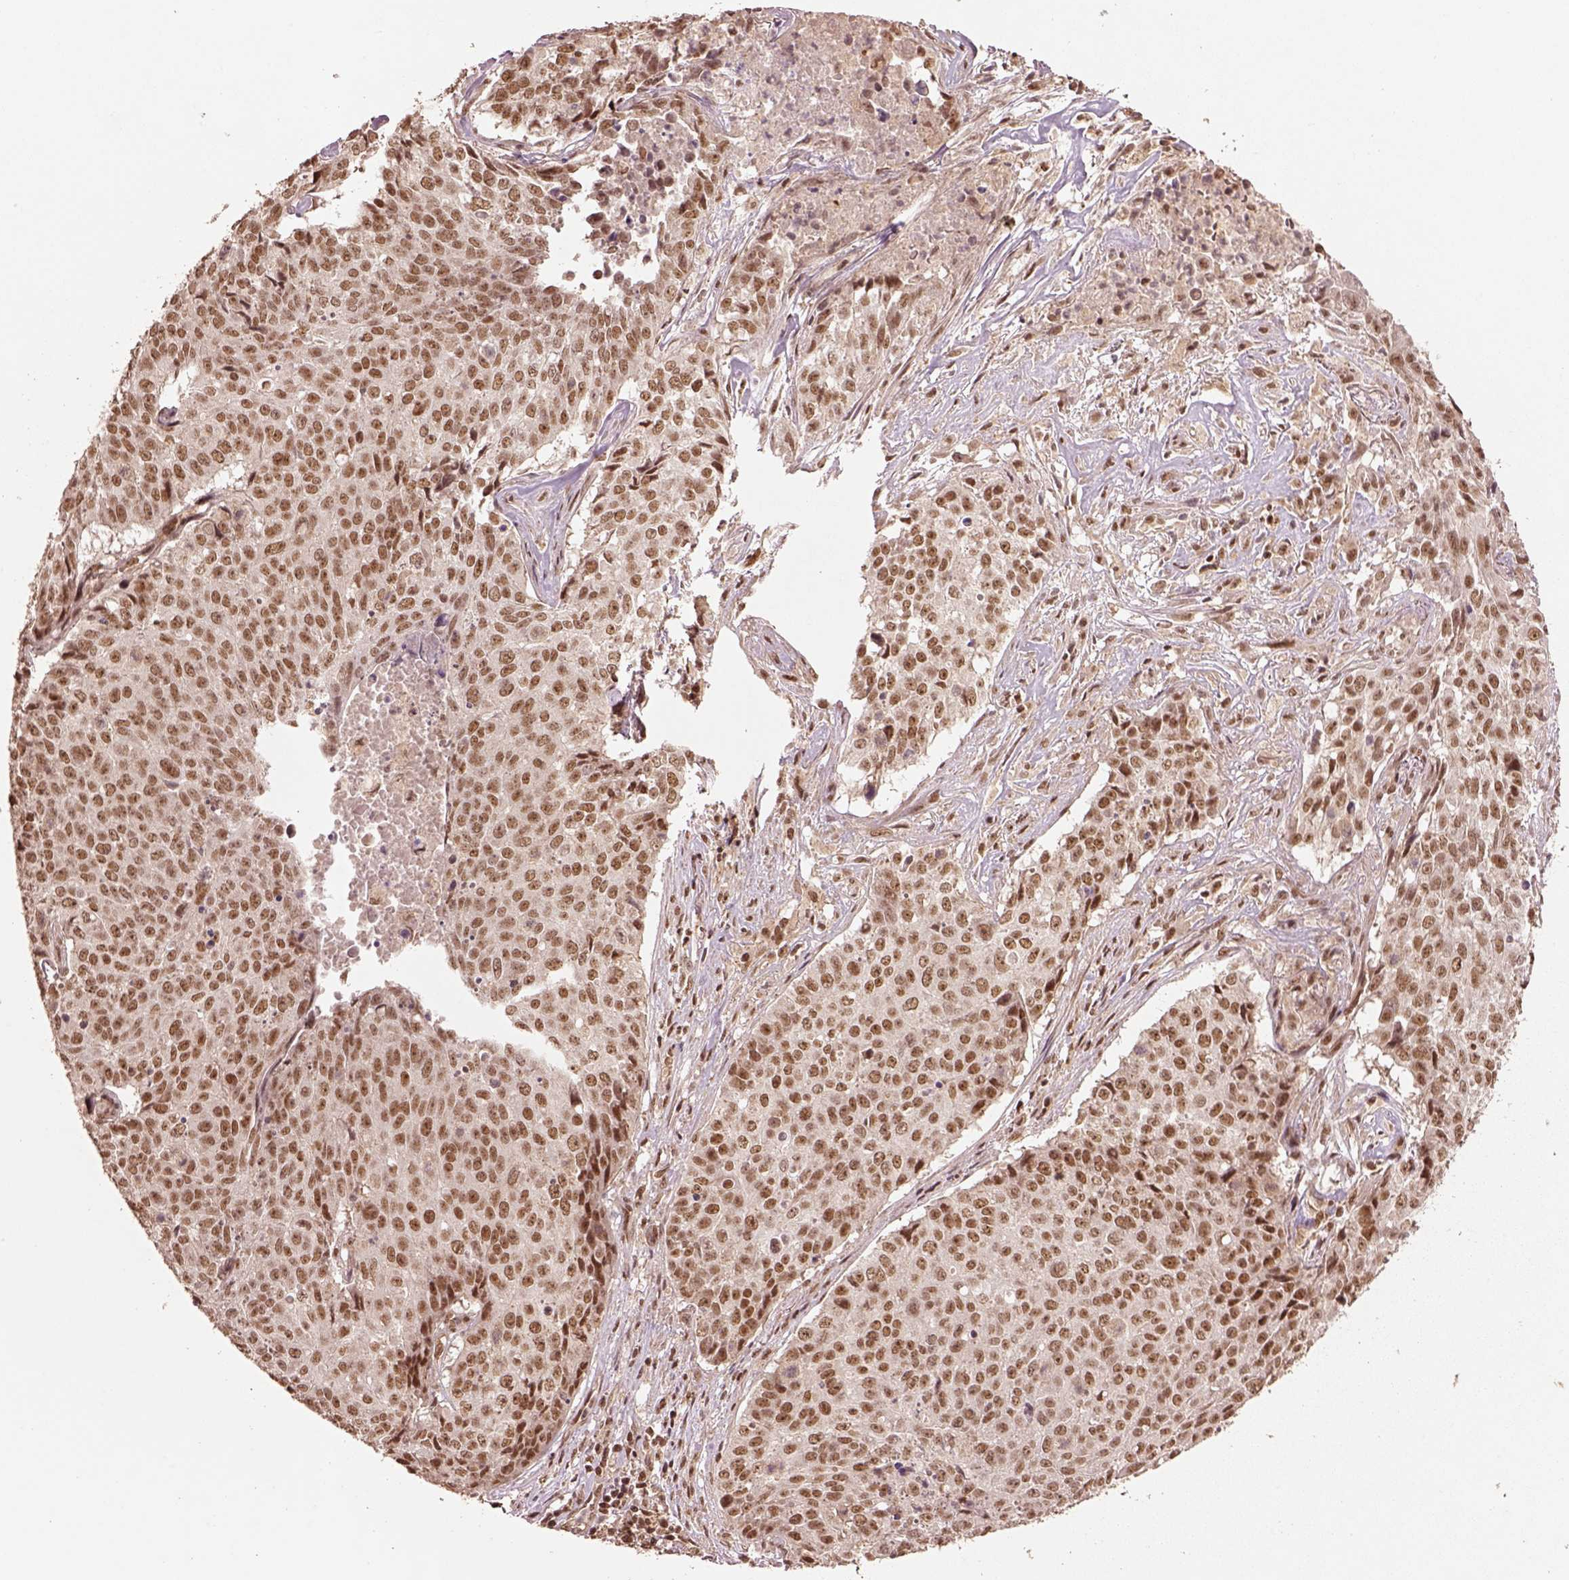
{"staining": {"intensity": "moderate", "quantity": ">75%", "location": "nuclear"}, "tissue": "lung cancer", "cell_type": "Tumor cells", "image_type": "cancer", "snomed": [{"axis": "morphology", "description": "Normal tissue, NOS"}, {"axis": "morphology", "description": "Squamous cell carcinoma, NOS"}, {"axis": "topography", "description": "Bronchus"}, {"axis": "topography", "description": "Lung"}], "caption": "Lung squamous cell carcinoma stained with a brown dye exhibits moderate nuclear positive expression in about >75% of tumor cells.", "gene": "BRD9", "patient": {"sex": "male", "age": 64}}